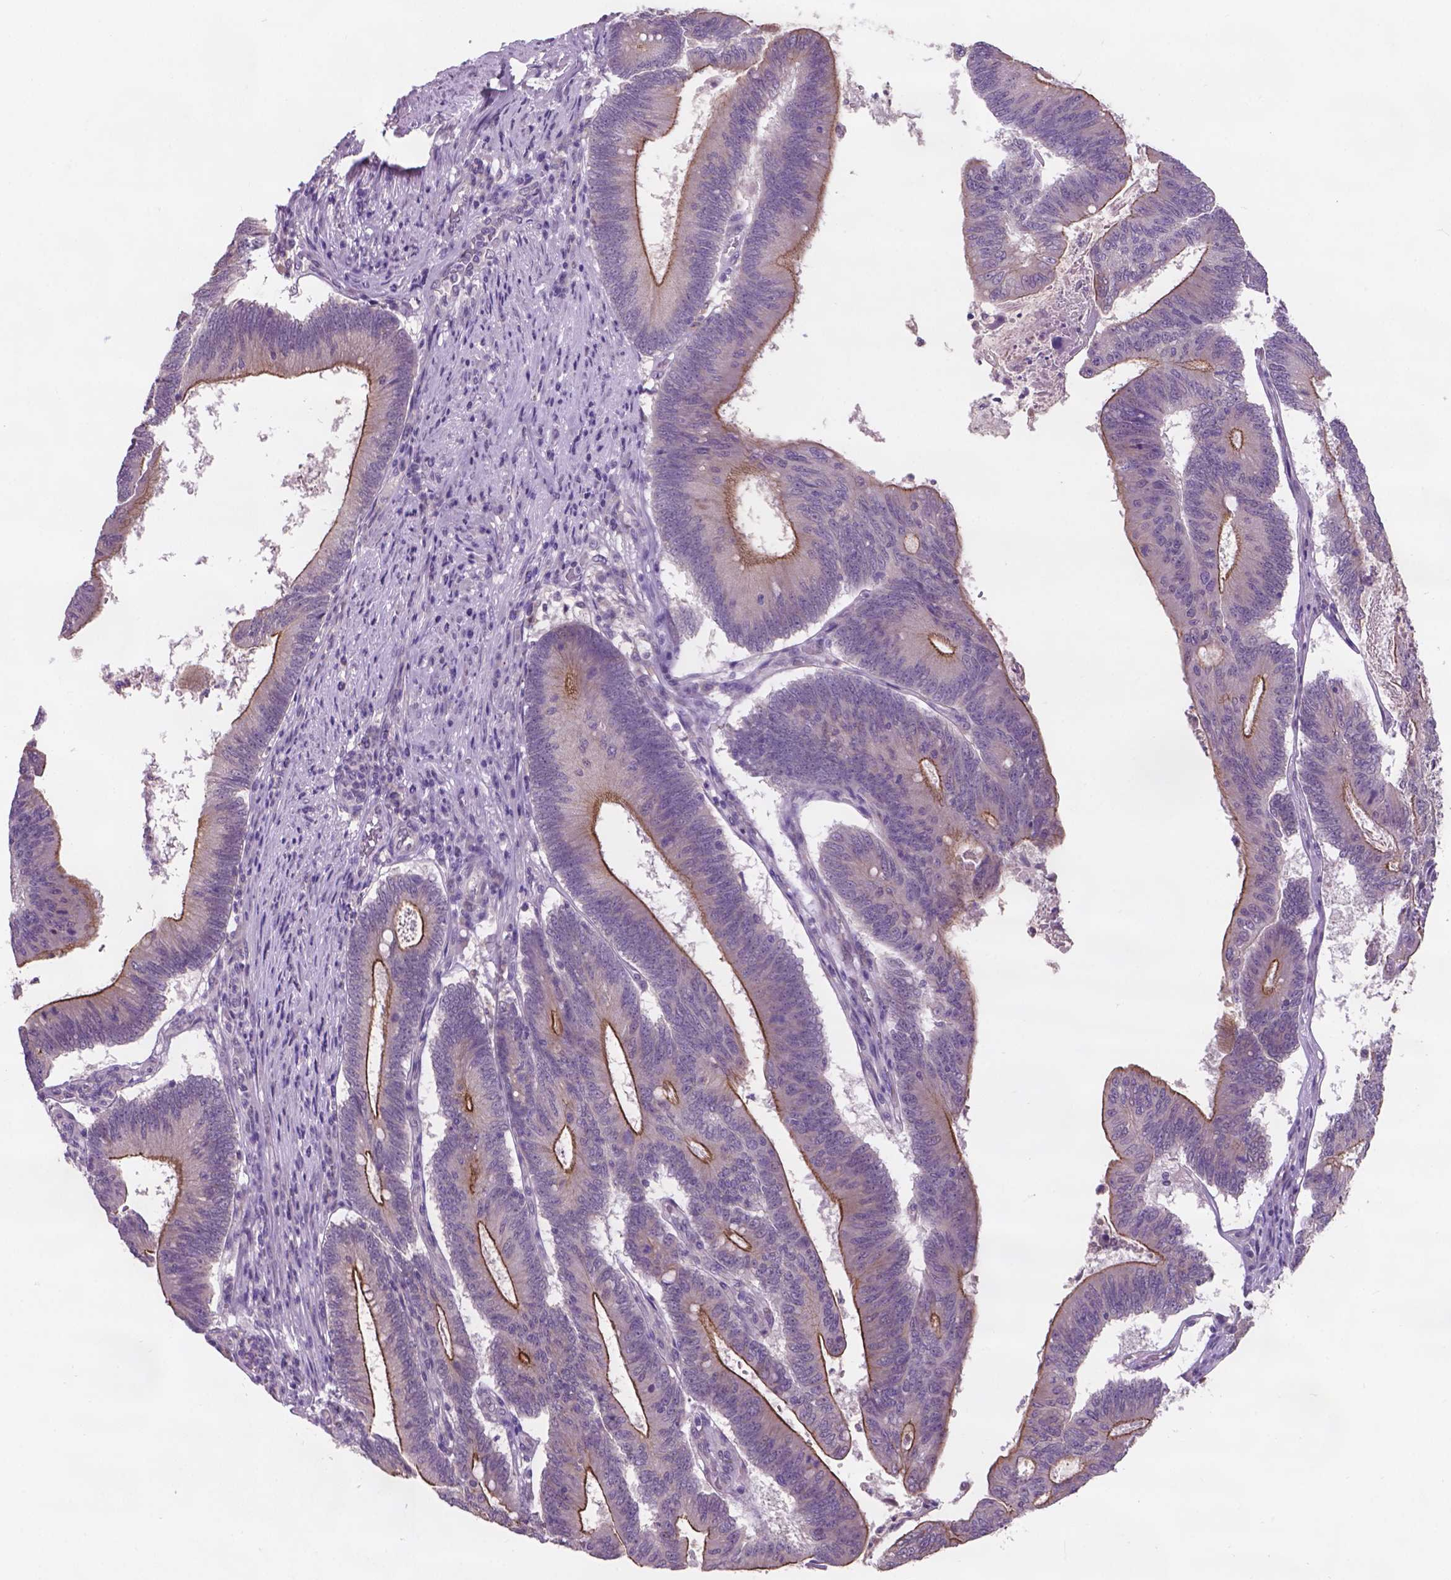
{"staining": {"intensity": "moderate", "quantity": "<25%", "location": "cytoplasmic/membranous"}, "tissue": "colorectal cancer", "cell_type": "Tumor cells", "image_type": "cancer", "snomed": [{"axis": "morphology", "description": "Adenocarcinoma, NOS"}, {"axis": "topography", "description": "Colon"}], "caption": "This is an image of immunohistochemistry (IHC) staining of colorectal cancer (adenocarcinoma), which shows moderate positivity in the cytoplasmic/membranous of tumor cells.", "gene": "GXYLT2", "patient": {"sex": "female", "age": 70}}